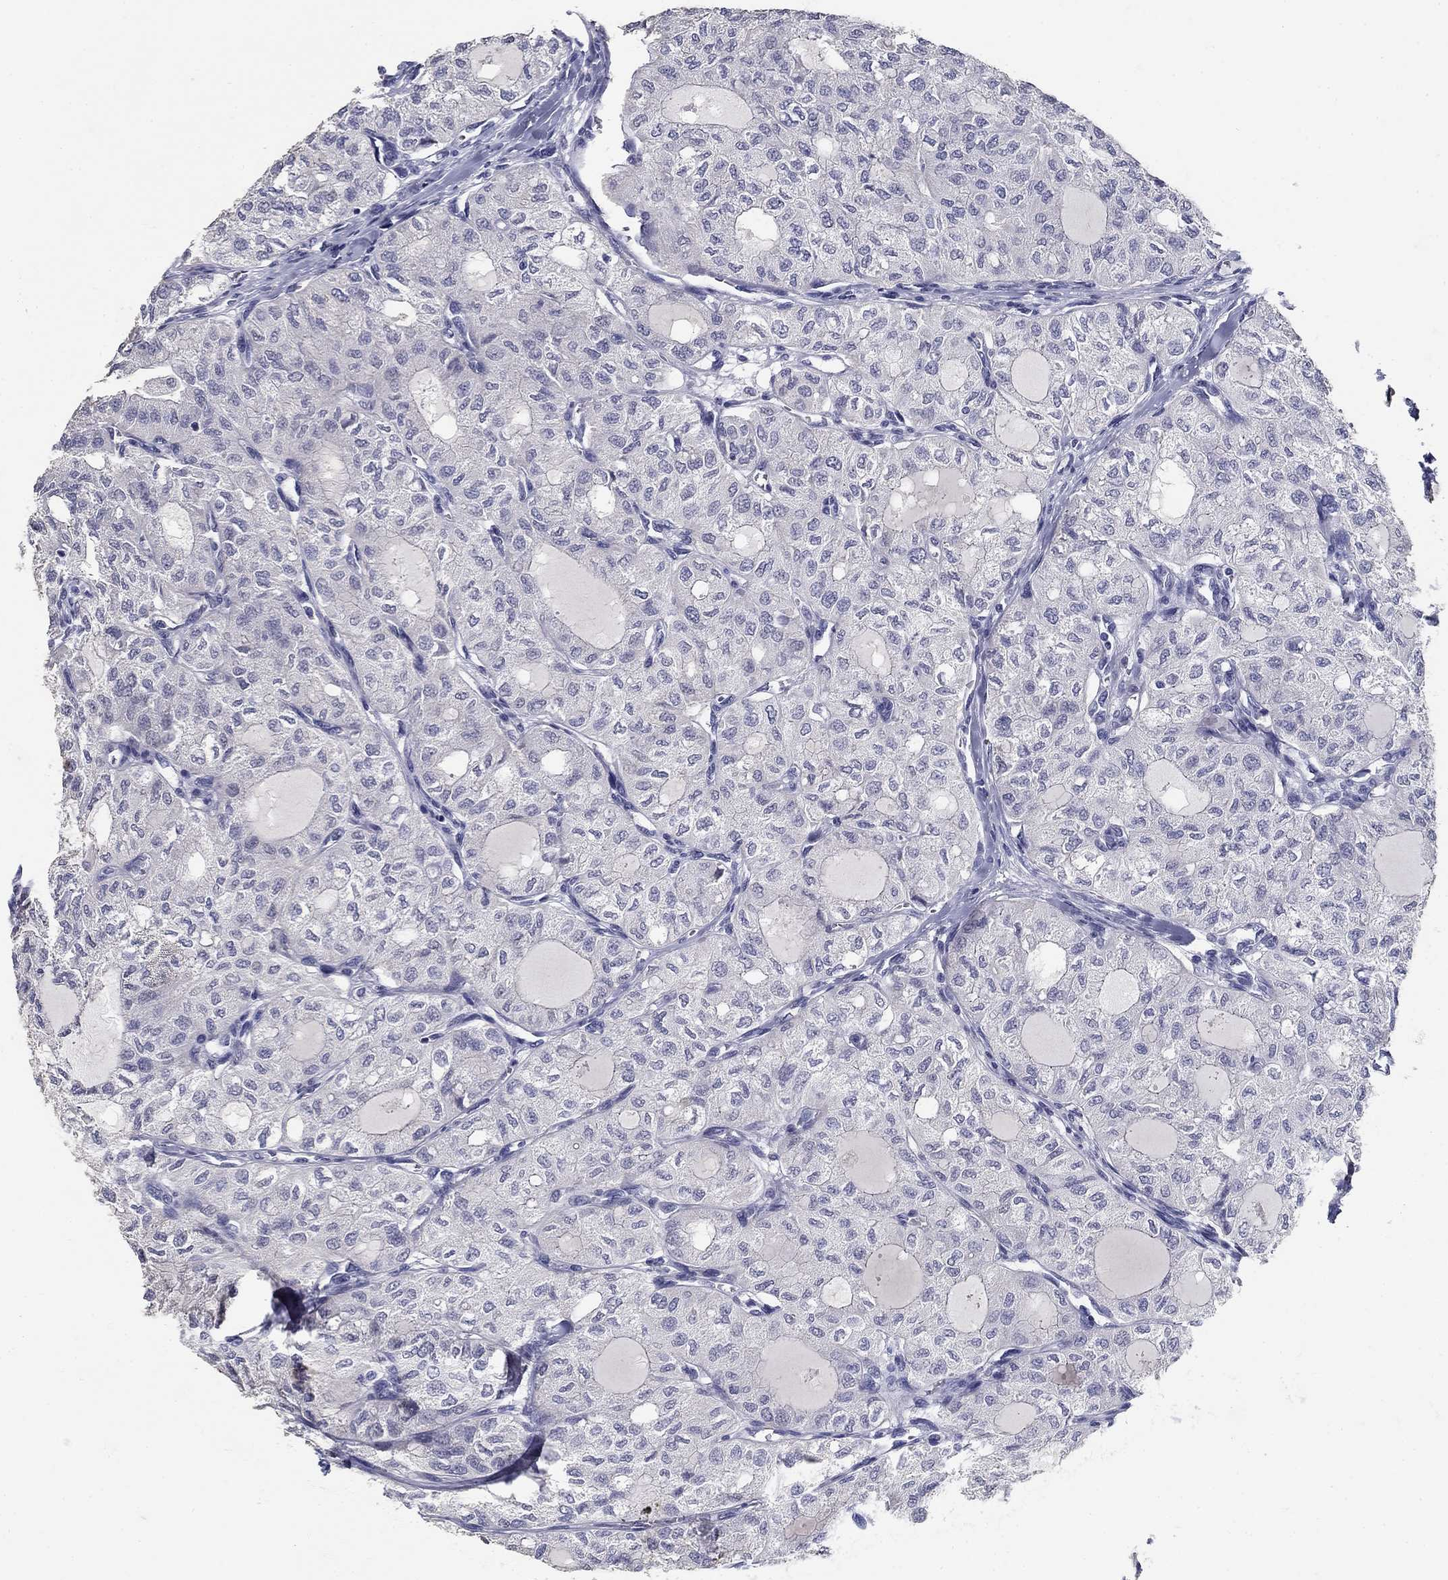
{"staining": {"intensity": "negative", "quantity": "none", "location": "none"}, "tissue": "thyroid cancer", "cell_type": "Tumor cells", "image_type": "cancer", "snomed": [{"axis": "morphology", "description": "Follicular adenoma carcinoma, NOS"}, {"axis": "topography", "description": "Thyroid gland"}], "caption": "Tumor cells are negative for brown protein staining in follicular adenoma carcinoma (thyroid).", "gene": "POMC", "patient": {"sex": "male", "age": 75}}